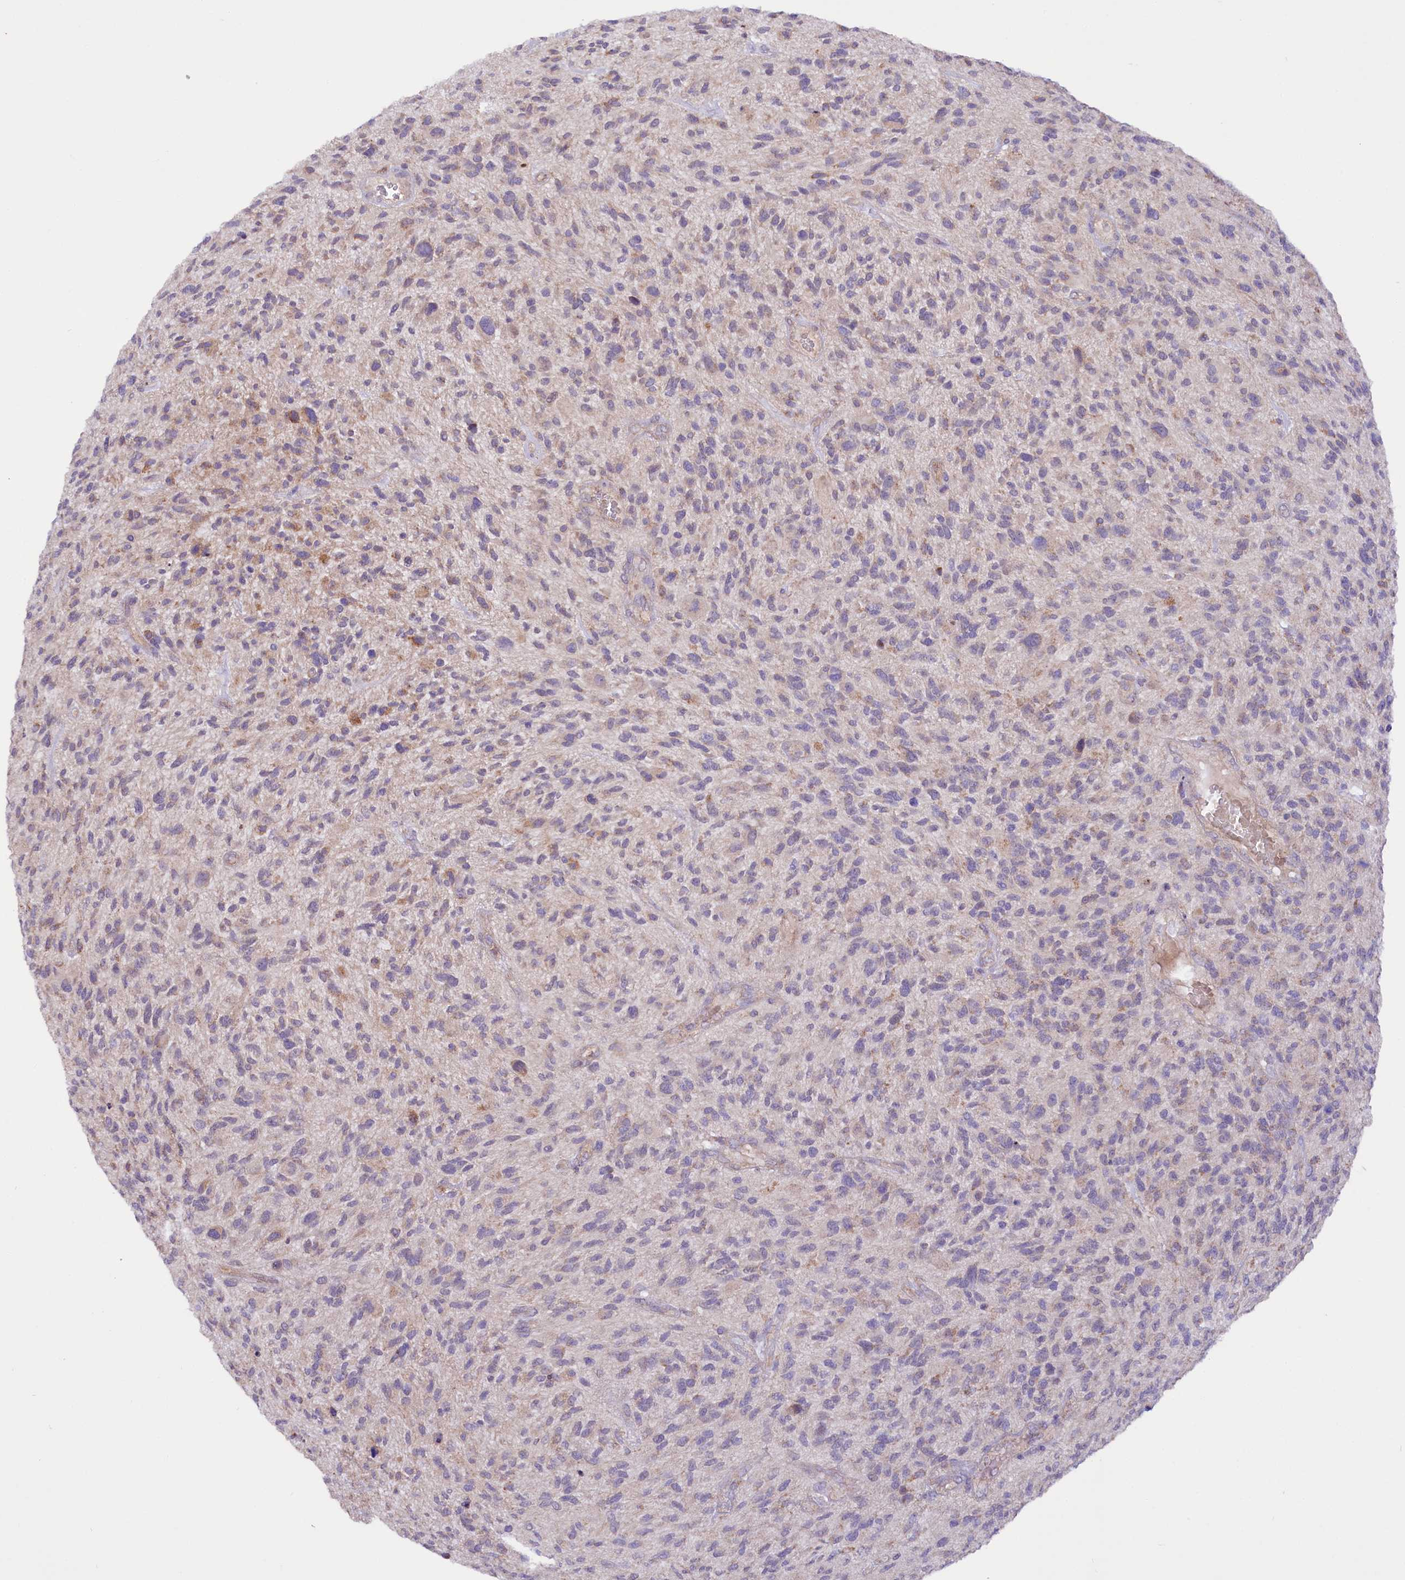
{"staining": {"intensity": "negative", "quantity": "none", "location": "none"}, "tissue": "glioma", "cell_type": "Tumor cells", "image_type": "cancer", "snomed": [{"axis": "morphology", "description": "Glioma, malignant, High grade"}, {"axis": "topography", "description": "Brain"}], "caption": "Glioma stained for a protein using immunohistochemistry (IHC) exhibits no staining tumor cells.", "gene": "ZNF45", "patient": {"sex": "male", "age": 47}}